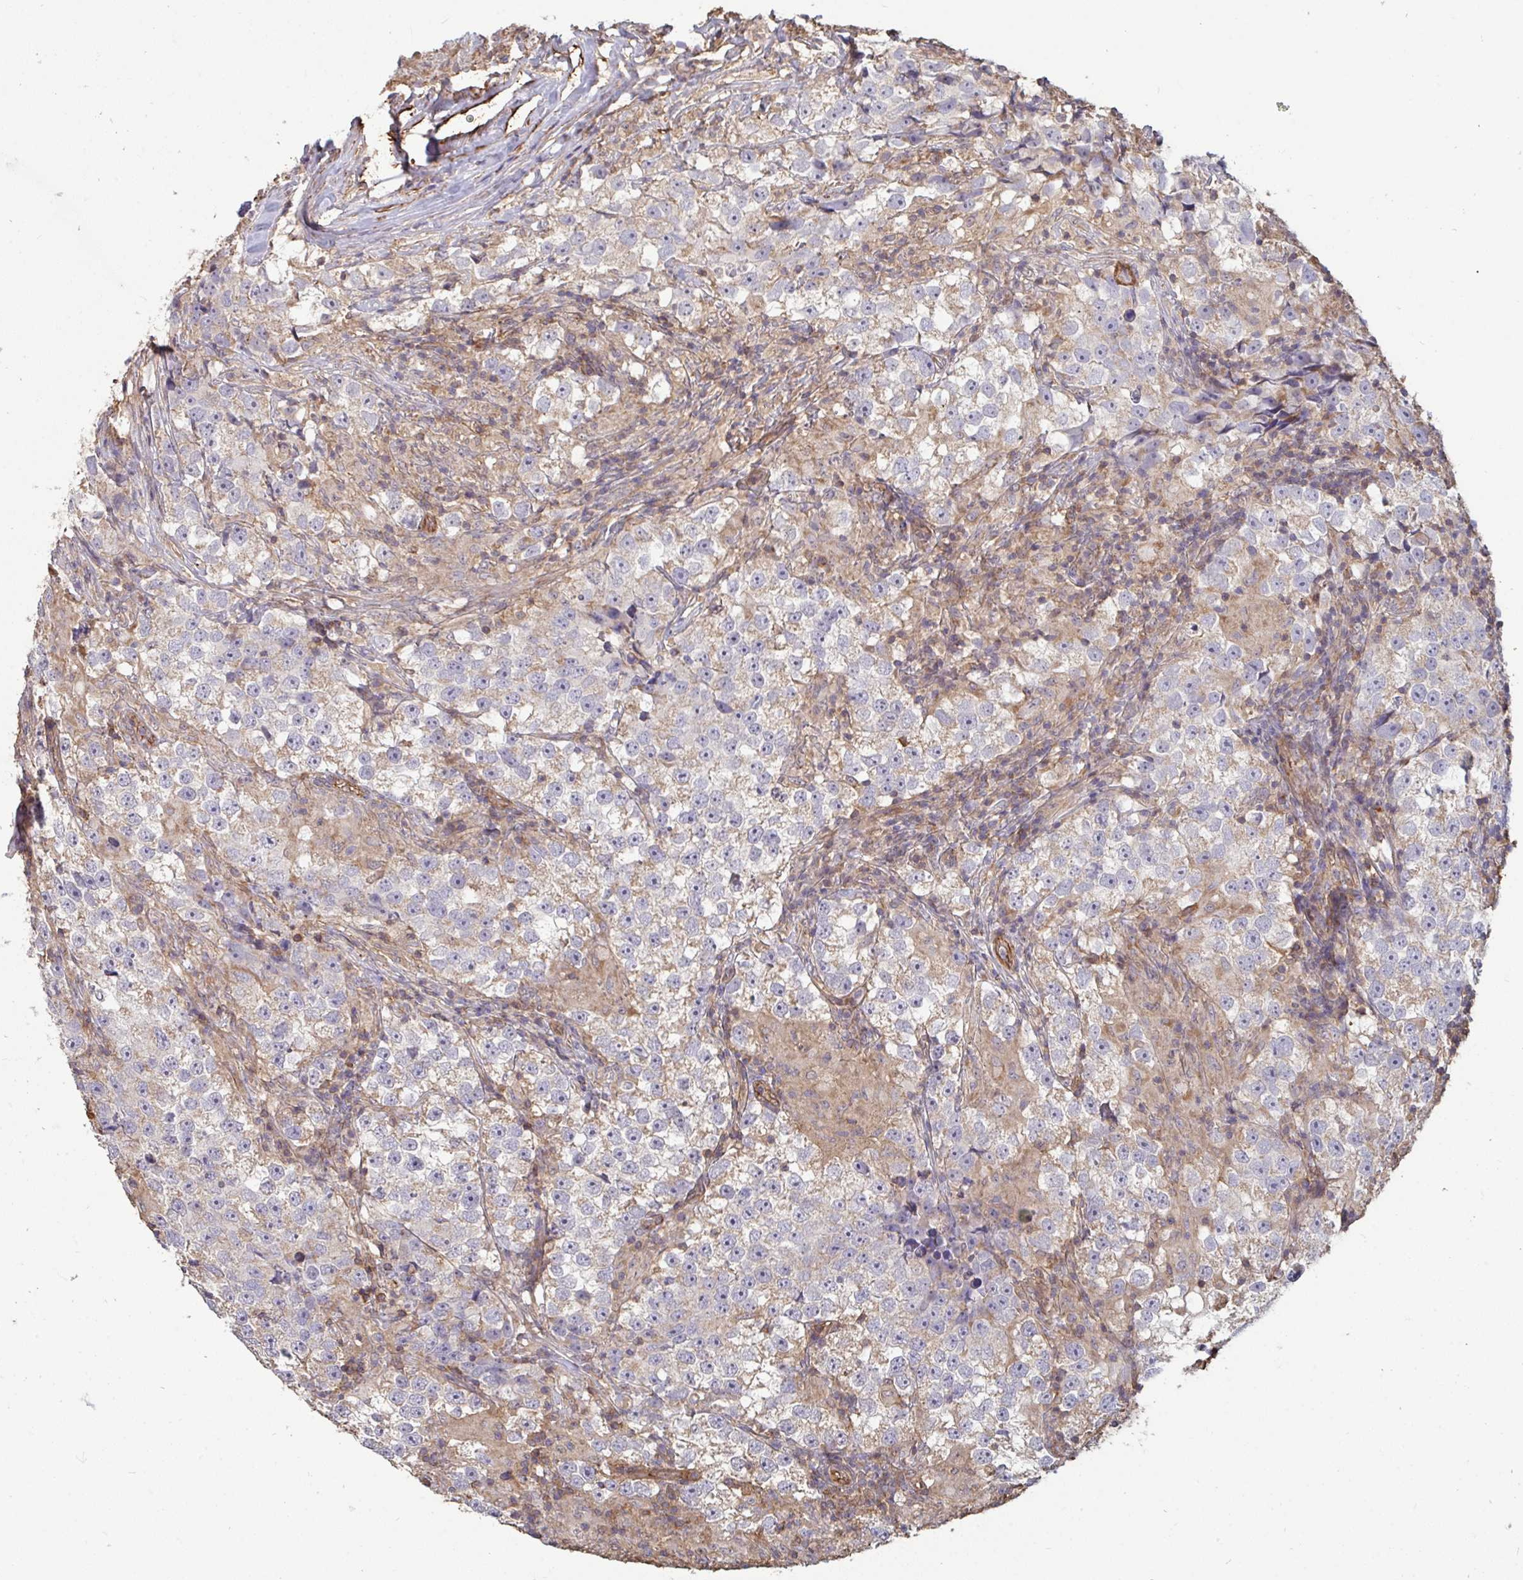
{"staining": {"intensity": "weak", "quantity": "25%-75%", "location": "cytoplasmic/membranous"}, "tissue": "testis cancer", "cell_type": "Tumor cells", "image_type": "cancer", "snomed": [{"axis": "morphology", "description": "Seminoma, NOS"}, {"axis": "topography", "description": "Testis"}], "caption": "A brown stain labels weak cytoplasmic/membranous expression of a protein in seminoma (testis) tumor cells.", "gene": "ISCU", "patient": {"sex": "male", "age": 46}}